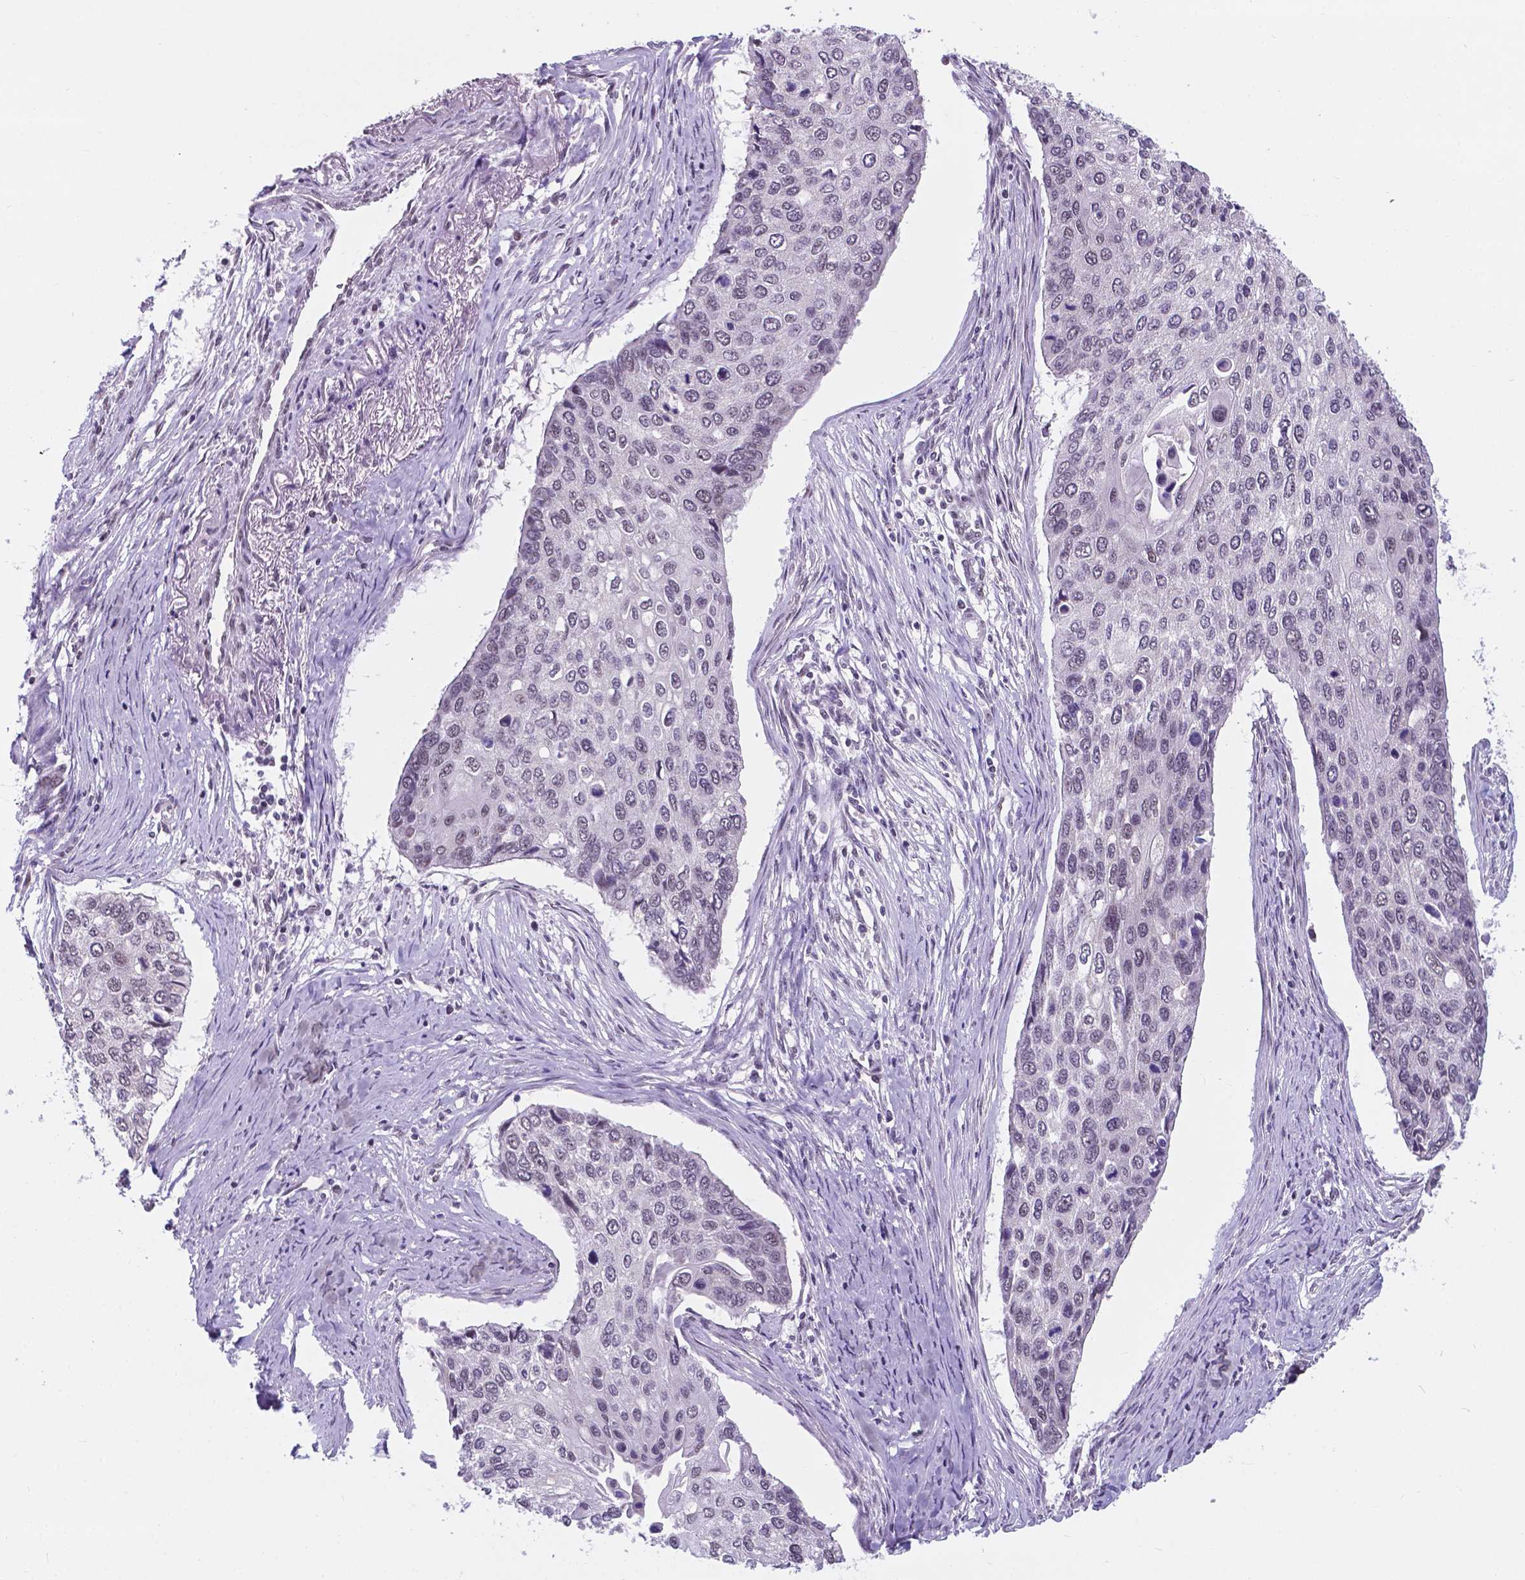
{"staining": {"intensity": "weak", "quantity": "<25%", "location": "nuclear"}, "tissue": "lung cancer", "cell_type": "Tumor cells", "image_type": "cancer", "snomed": [{"axis": "morphology", "description": "Squamous cell carcinoma, NOS"}, {"axis": "morphology", "description": "Squamous cell carcinoma, metastatic, NOS"}, {"axis": "topography", "description": "Lung"}], "caption": "An immunohistochemistry image of metastatic squamous cell carcinoma (lung) is shown. There is no staining in tumor cells of metastatic squamous cell carcinoma (lung).", "gene": "BCAS2", "patient": {"sex": "male", "age": 63}}